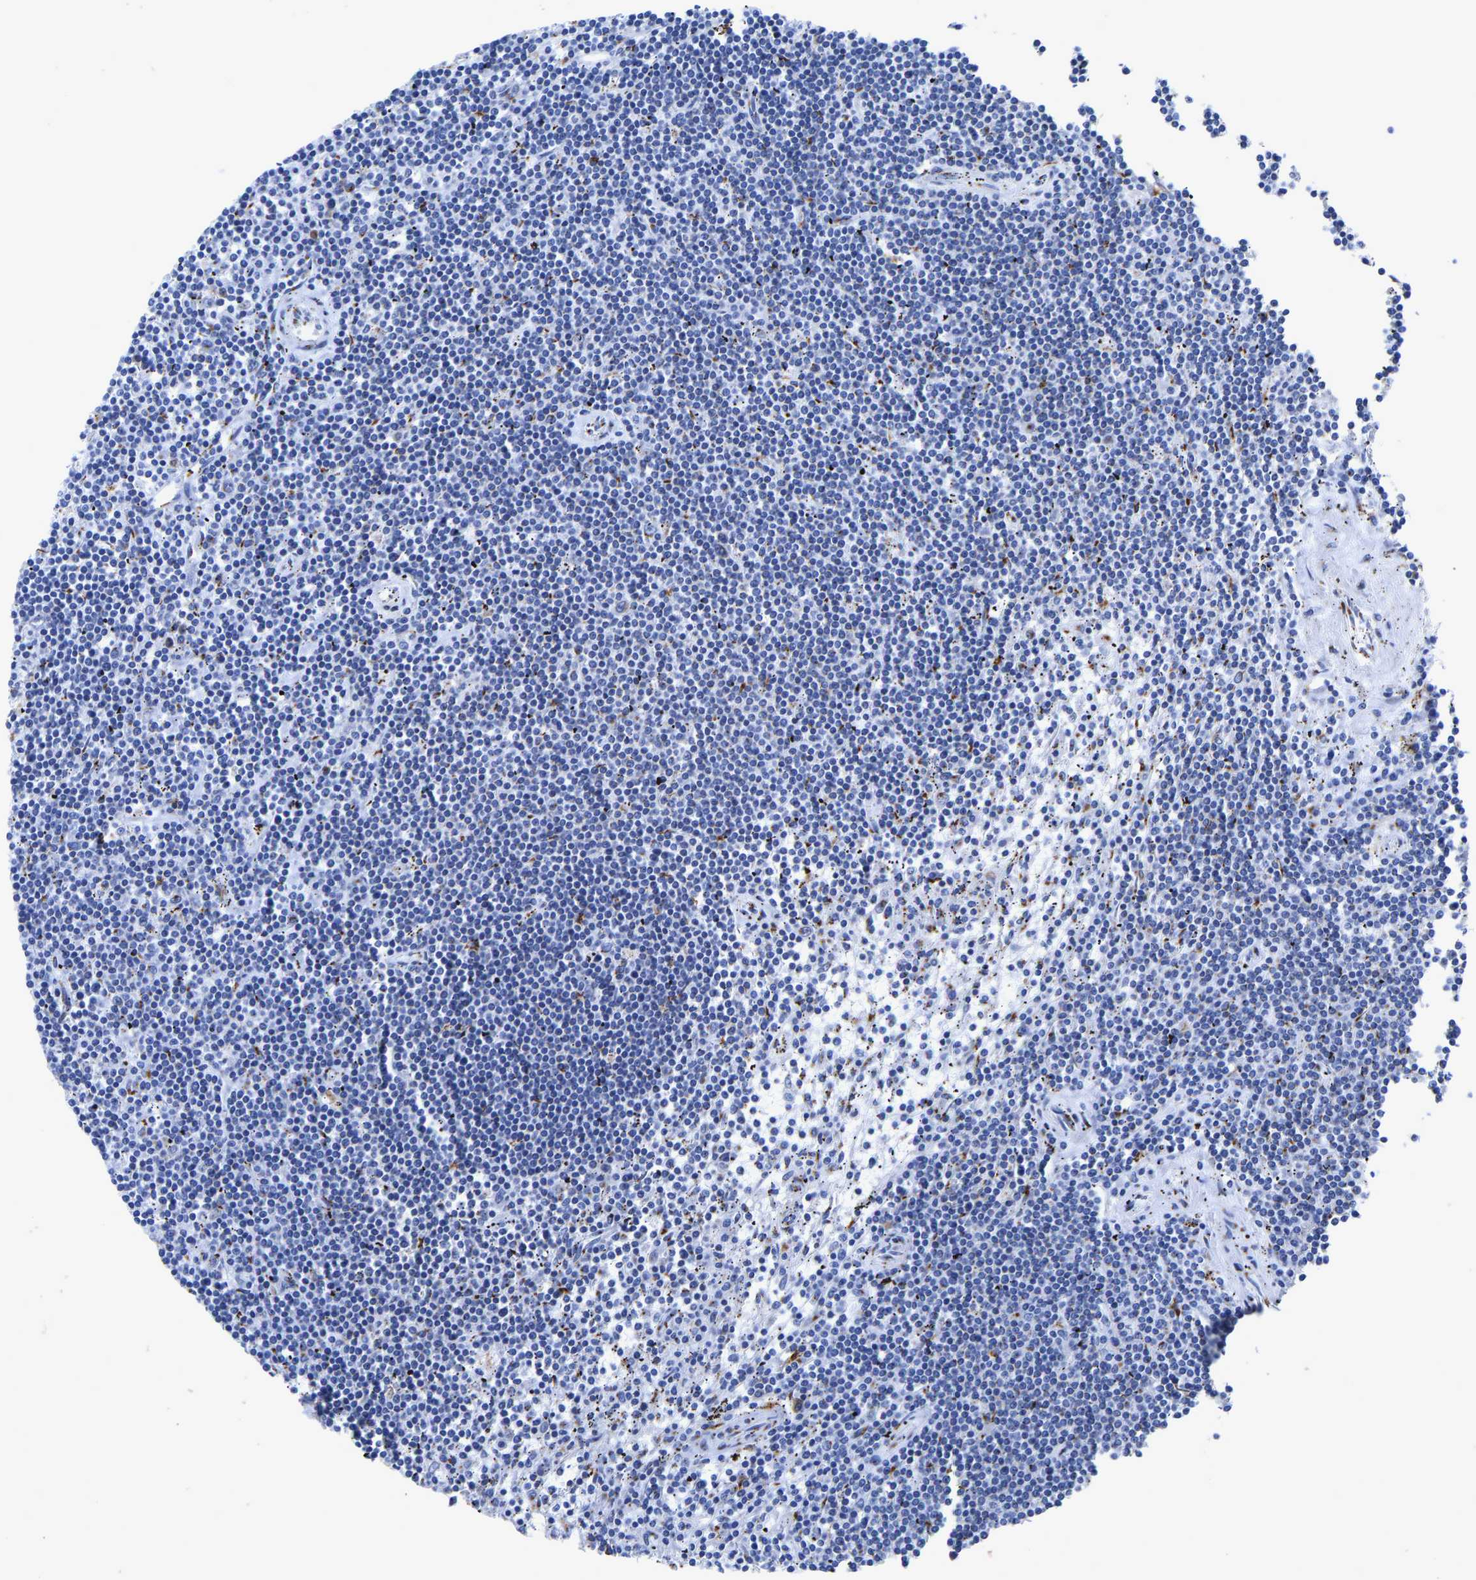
{"staining": {"intensity": "moderate", "quantity": "<25%", "location": "cytoplasmic/membranous"}, "tissue": "lymphoma", "cell_type": "Tumor cells", "image_type": "cancer", "snomed": [{"axis": "morphology", "description": "Malignant lymphoma, non-Hodgkin's type, Low grade"}, {"axis": "topography", "description": "Spleen"}], "caption": "The micrograph exhibits a brown stain indicating the presence of a protein in the cytoplasmic/membranous of tumor cells in low-grade malignant lymphoma, non-Hodgkin's type.", "gene": "TMEM87A", "patient": {"sex": "male", "age": 76}}